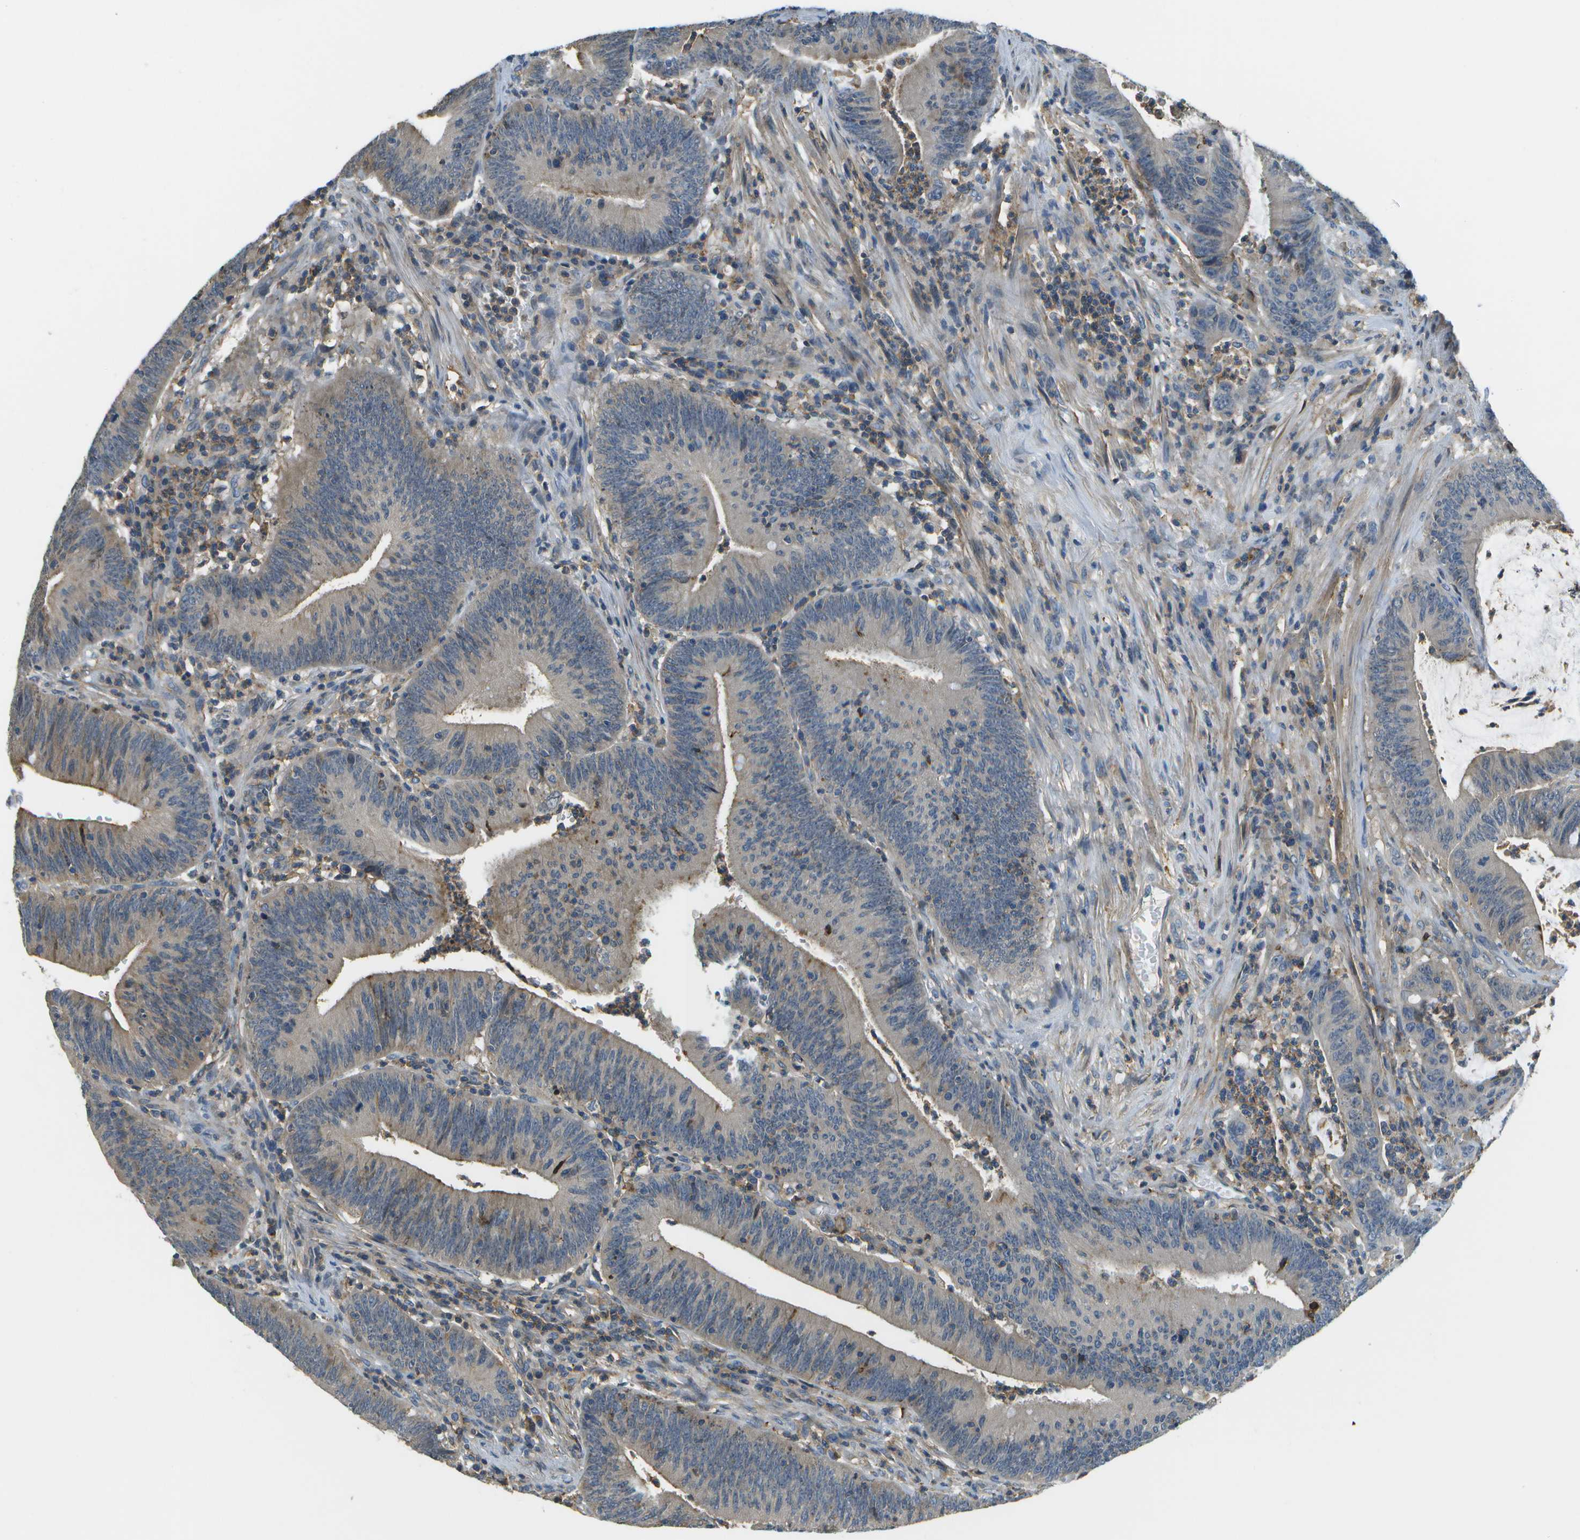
{"staining": {"intensity": "weak", "quantity": "25%-75%", "location": "cytoplasmic/membranous"}, "tissue": "colorectal cancer", "cell_type": "Tumor cells", "image_type": "cancer", "snomed": [{"axis": "morphology", "description": "Normal tissue, NOS"}, {"axis": "morphology", "description": "Adenocarcinoma, NOS"}, {"axis": "topography", "description": "Rectum"}], "caption": "An immunohistochemistry (IHC) histopathology image of tumor tissue is shown. Protein staining in brown highlights weak cytoplasmic/membranous positivity in adenocarcinoma (colorectal) within tumor cells.", "gene": "LRRC66", "patient": {"sex": "female", "age": 66}}